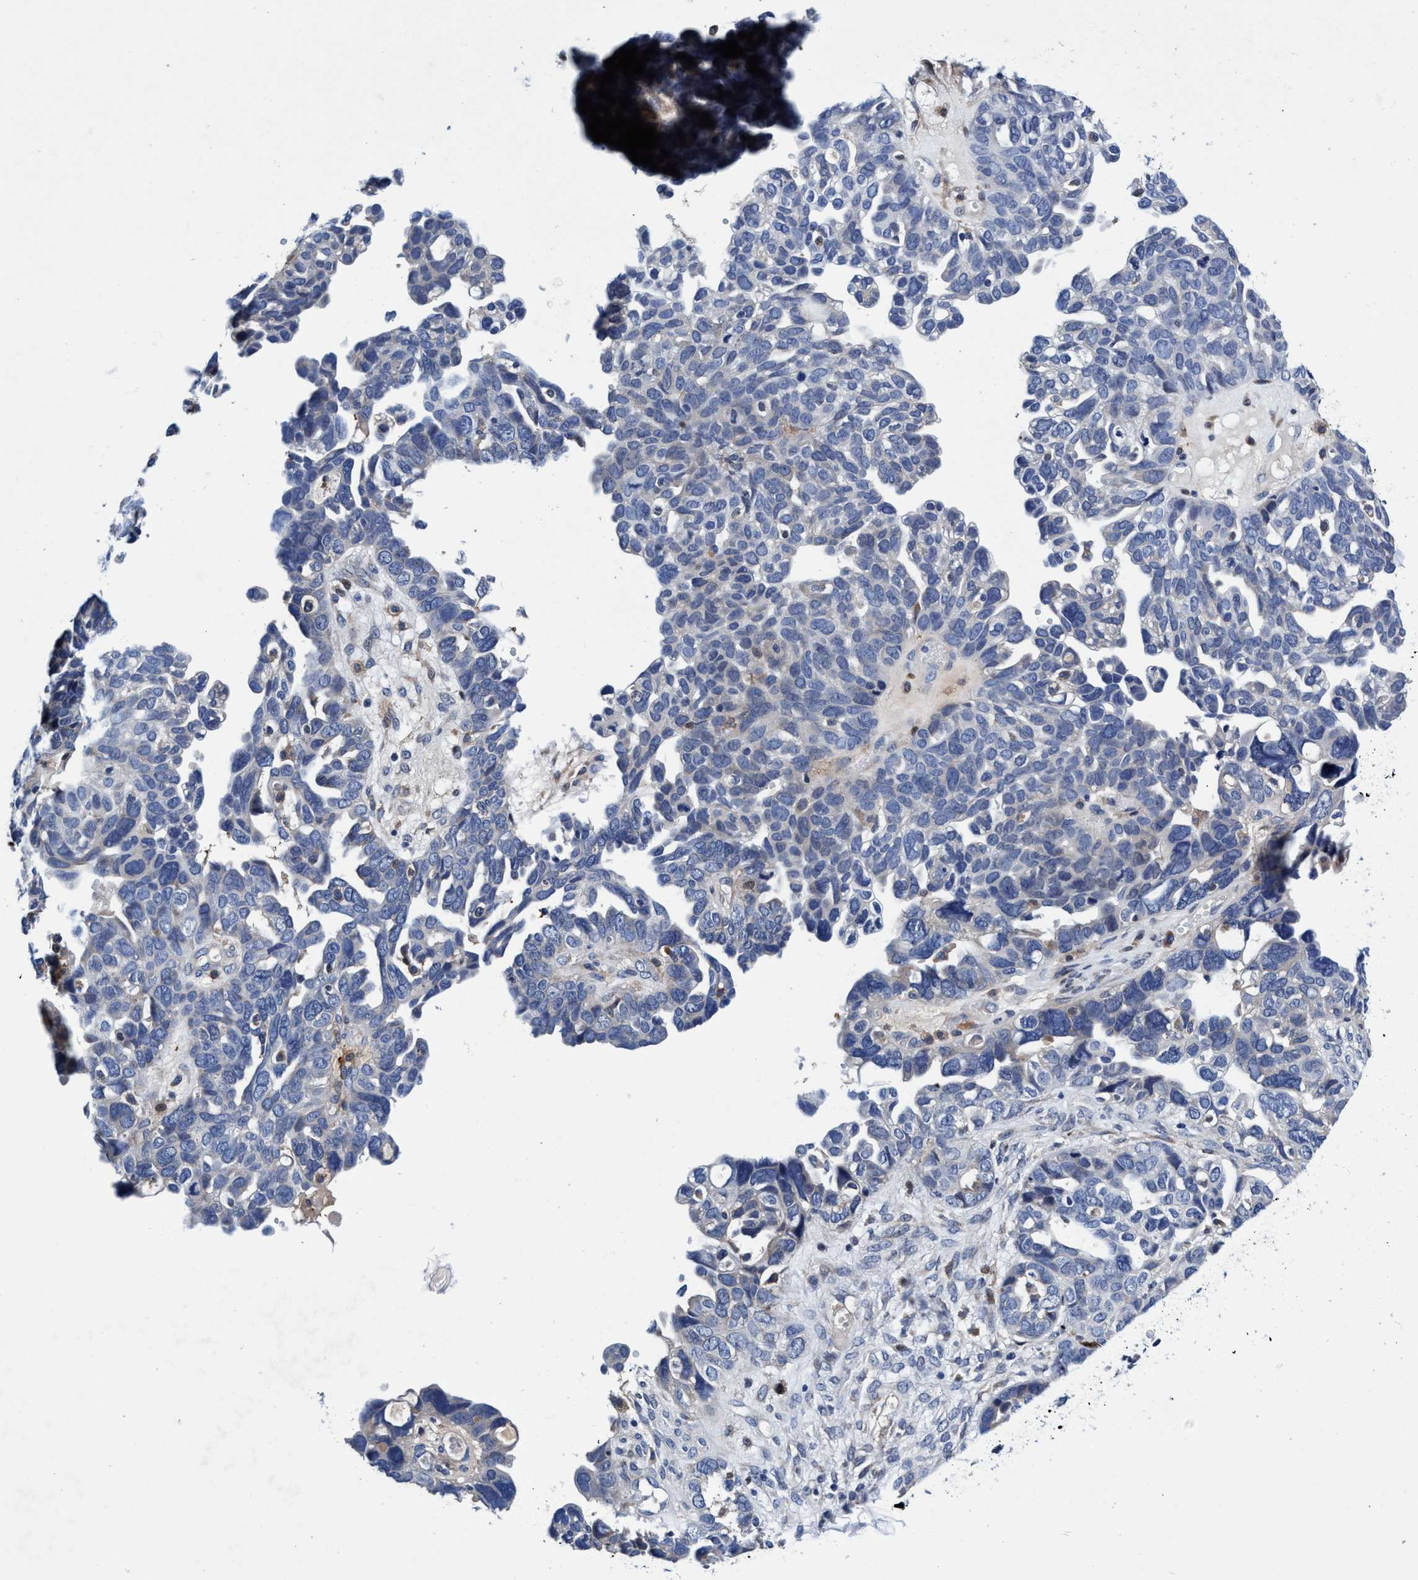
{"staining": {"intensity": "negative", "quantity": "none", "location": "none"}, "tissue": "ovarian cancer", "cell_type": "Tumor cells", "image_type": "cancer", "snomed": [{"axis": "morphology", "description": "Cystadenocarcinoma, mucinous, NOS"}, {"axis": "topography", "description": "Ovary"}], "caption": "Immunohistochemical staining of human ovarian mucinous cystadenocarcinoma displays no significant expression in tumor cells. The staining is performed using DAB (3,3'-diaminobenzidine) brown chromogen with nuclei counter-stained in using hematoxylin.", "gene": "UBALD2", "patient": {"sex": "female", "age": 61}}